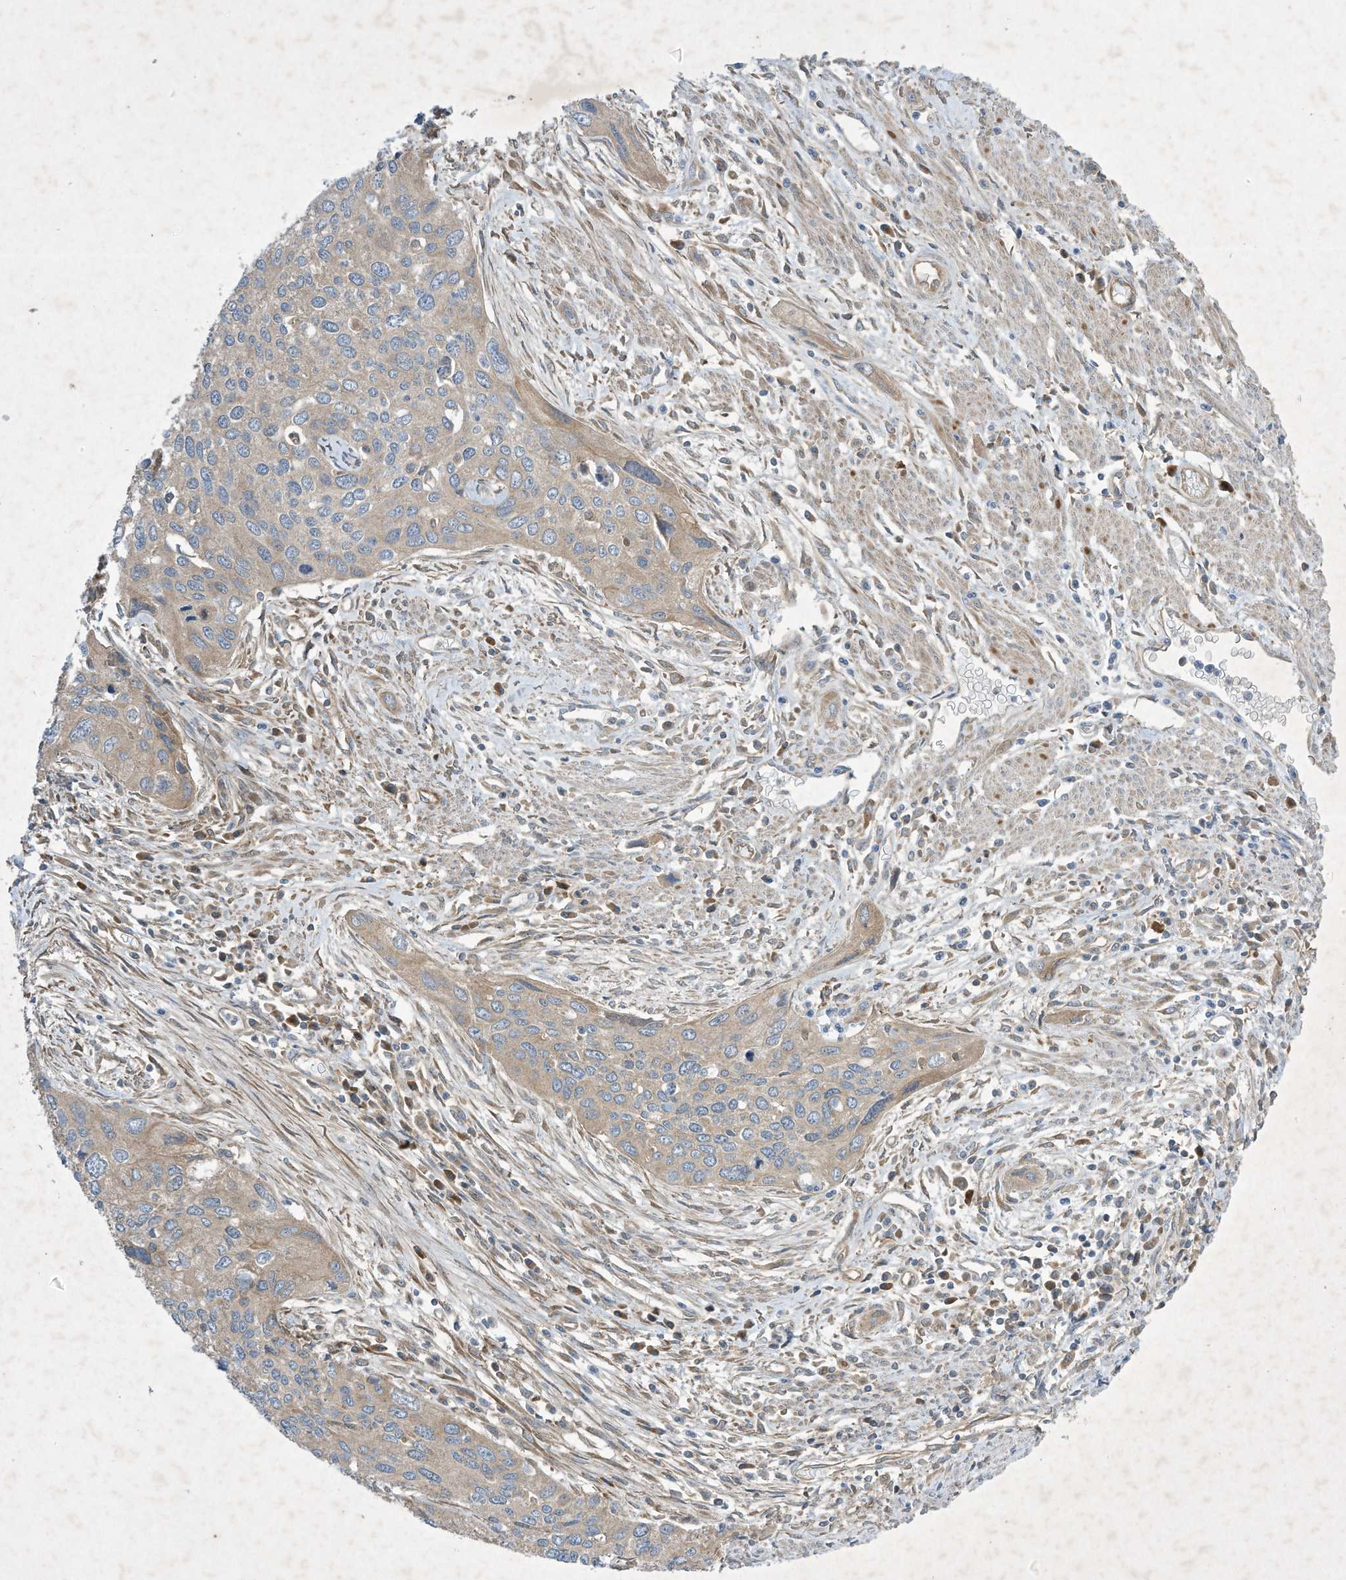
{"staining": {"intensity": "weak", "quantity": ">75%", "location": "cytoplasmic/membranous"}, "tissue": "cervical cancer", "cell_type": "Tumor cells", "image_type": "cancer", "snomed": [{"axis": "morphology", "description": "Squamous cell carcinoma, NOS"}, {"axis": "topography", "description": "Cervix"}], "caption": "The micrograph shows a brown stain indicating the presence of a protein in the cytoplasmic/membranous of tumor cells in cervical squamous cell carcinoma. The staining was performed using DAB (3,3'-diaminobenzidine) to visualize the protein expression in brown, while the nuclei were stained in blue with hematoxylin (Magnification: 20x).", "gene": "SYNJ2", "patient": {"sex": "female", "age": 55}}